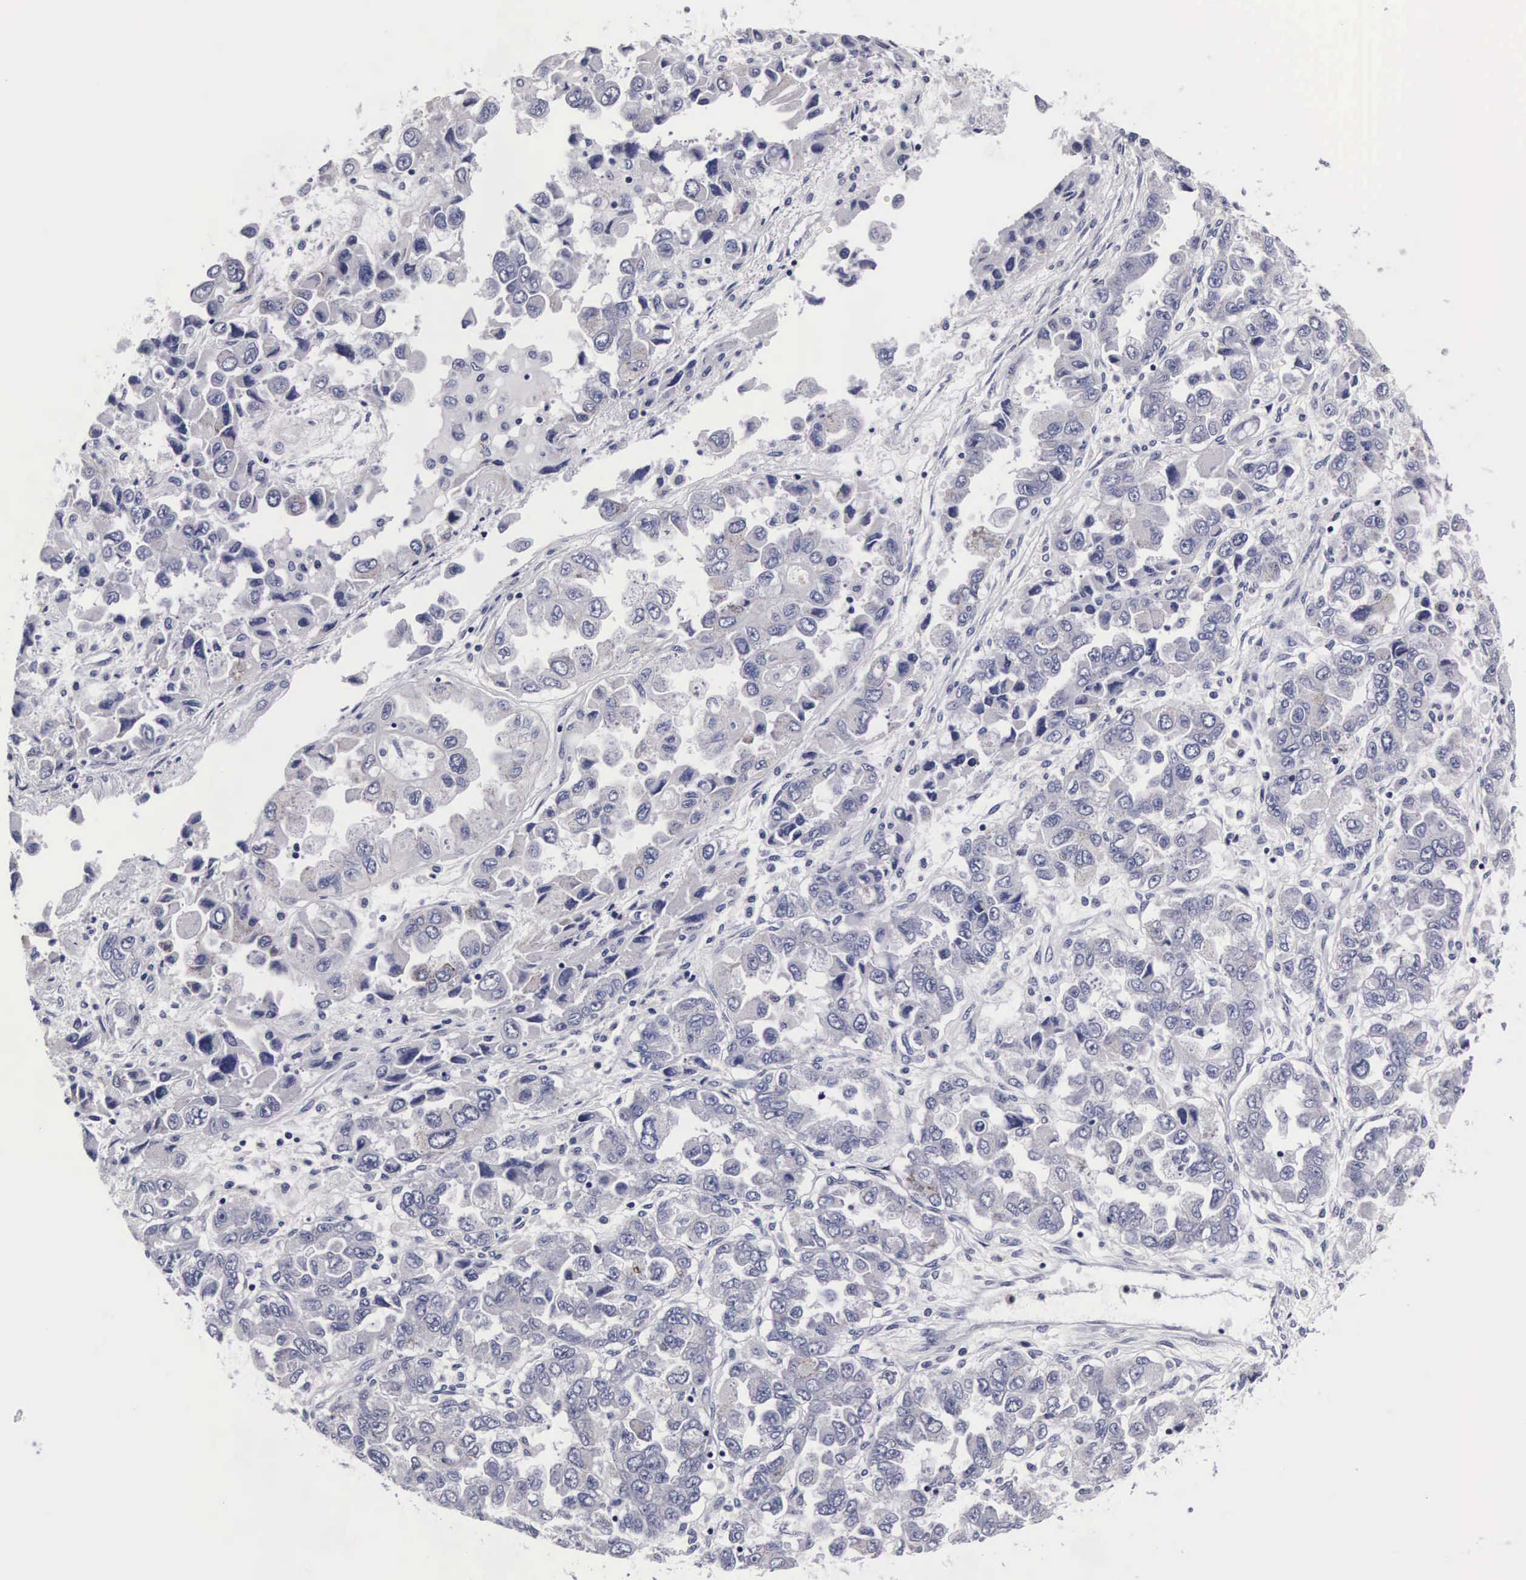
{"staining": {"intensity": "negative", "quantity": "none", "location": "none"}, "tissue": "ovarian cancer", "cell_type": "Tumor cells", "image_type": "cancer", "snomed": [{"axis": "morphology", "description": "Cystadenocarcinoma, serous, NOS"}, {"axis": "topography", "description": "Ovary"}], "caption": "The histopathology image displays no significant staining in tumor cells of ovarian cancer (serous cystadenocarcinoma). Nuclei are stained in blue.", "gene": "RNASE6", "patient": {"sex": "female", "age": 84}}